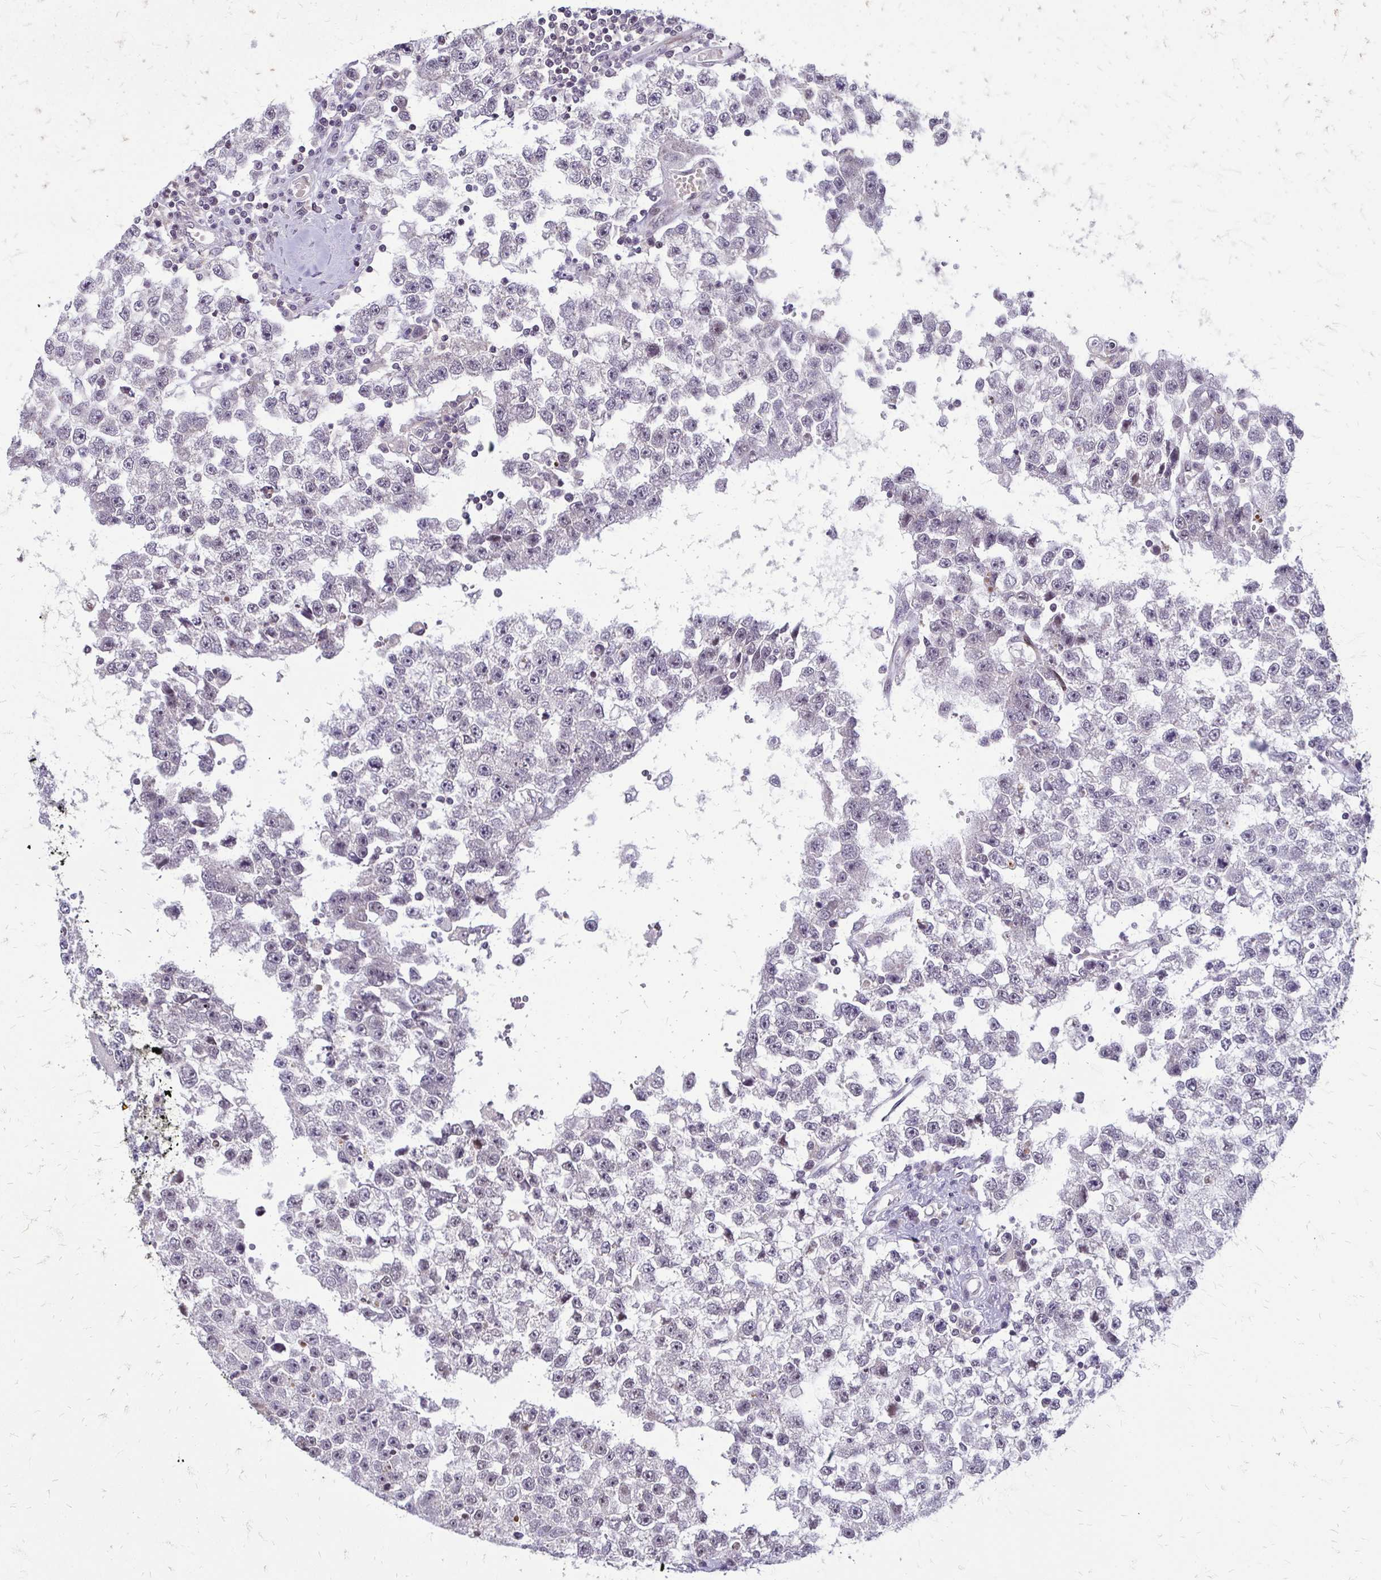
{"staining": {"intensity": "negative", "quantity": "none", "location": "none"}, "tissue": "testis cancer", "cell_type": "Tumor cells", "image_type": "cancer", "snomed": [{"axis": "morphology", "description": "Seminoma, NOS"}, {"axis": "topography", "description": "Testis"}], "caption": "DAB immunohistochemical staining of human testis cancer exhibits no significant expression in tumor cells. (Immunohistochemistry (ihc), brightfield microscopy, high magnification).", "gene": "TRIR", "patient": {"sex": "male", "age": 34}}